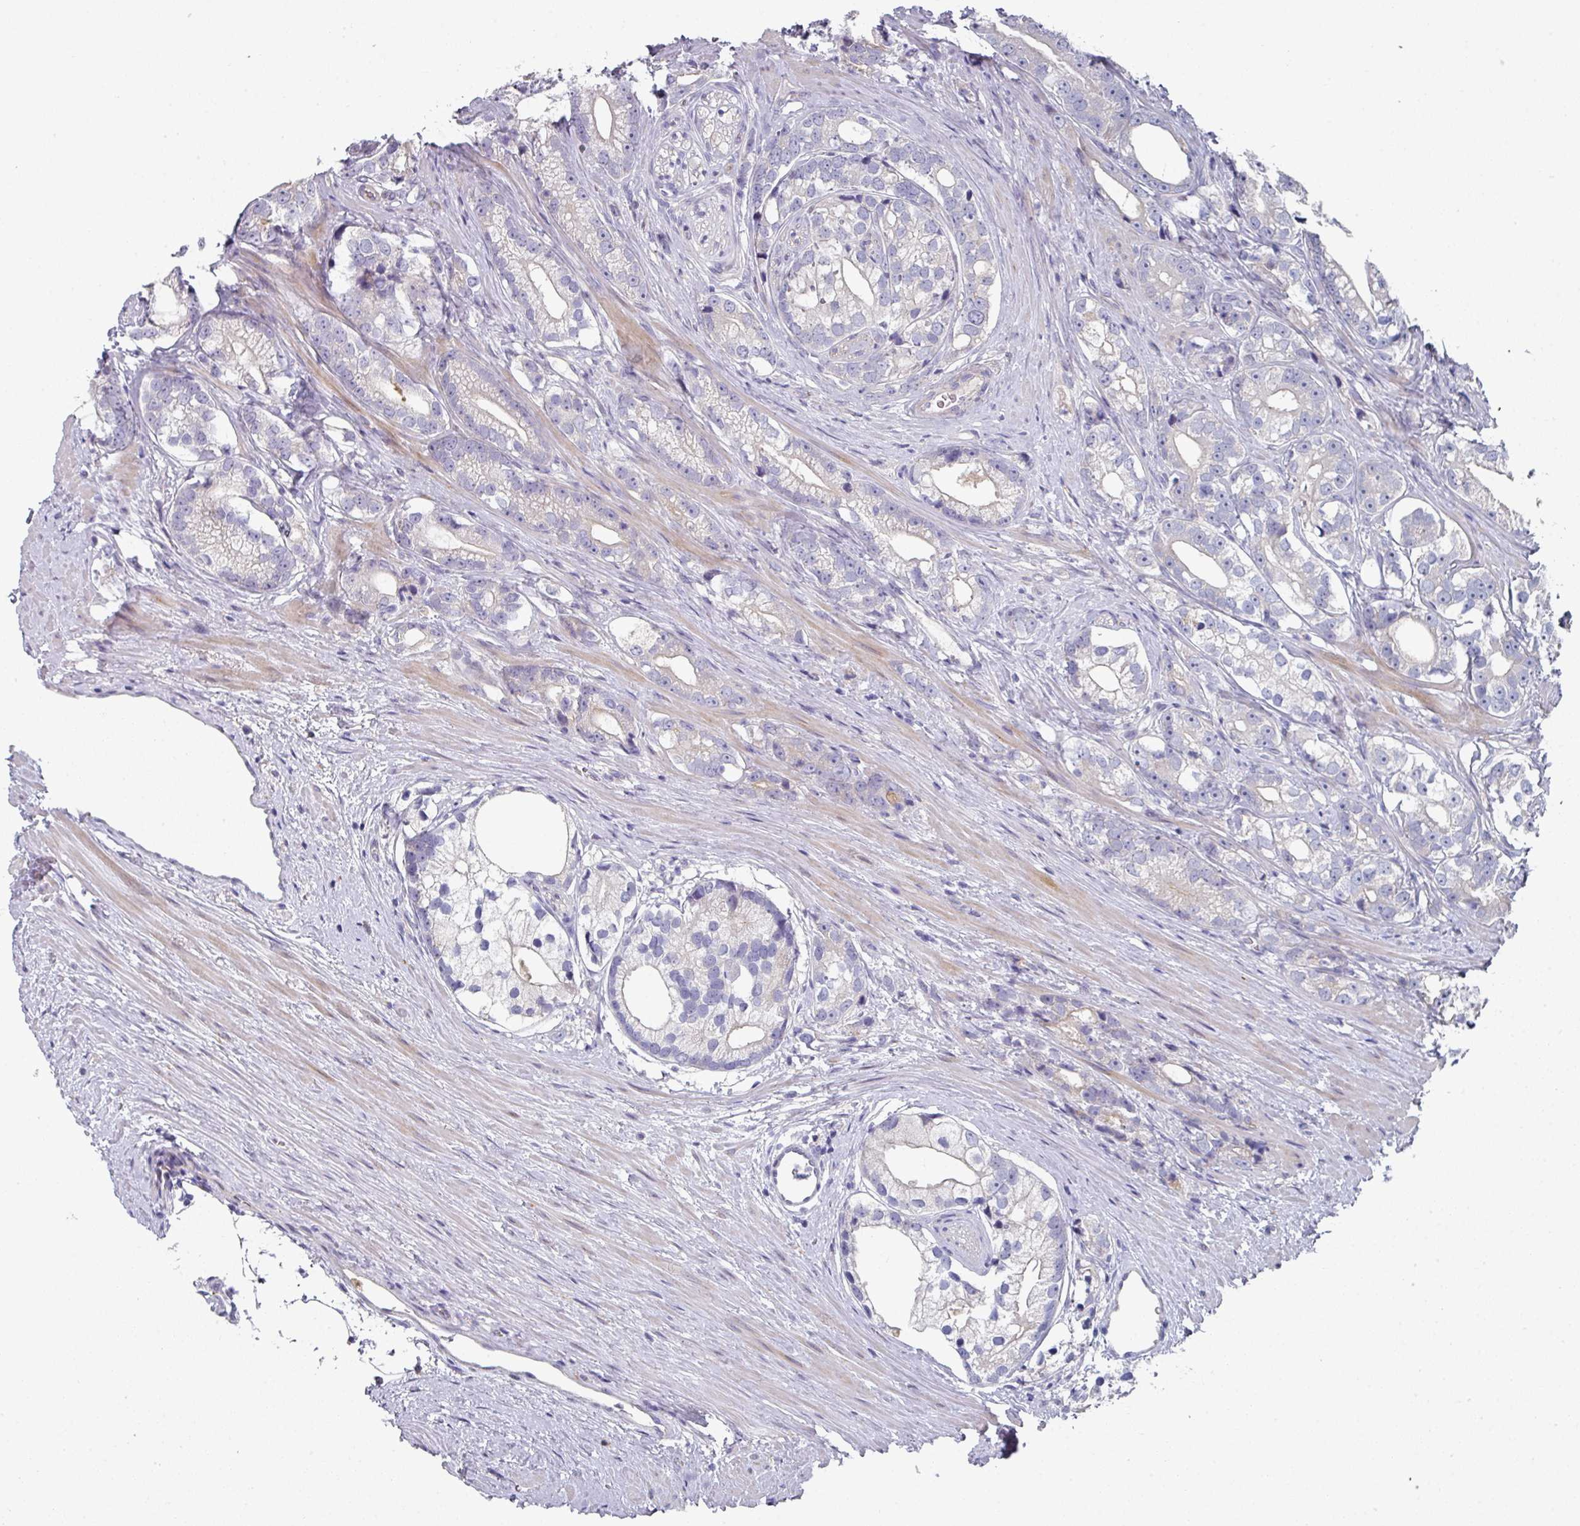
{"staining": {"intensity": "negative", "quantity": "none", "location": "none"}, "tissue": "prostate cancer", "cell_type": "Tumor cells", "image_type": "cancer", "snomed": [{"axis": "morphology", "description": "Adenocarcinoma, High grade"}, {"axis": "topography", "description": "Prostate"}], "caption": "Immunohistochemistry (IHC) of human prostate adenocarcinoma (high-grade) reveals no expression in tumor cells. (Brightfield microscopy of DAB immunohistochemistry (IHC) at high magnification).", "gene": "WSB2", "patient": {"sex": "male", "age": 75}}